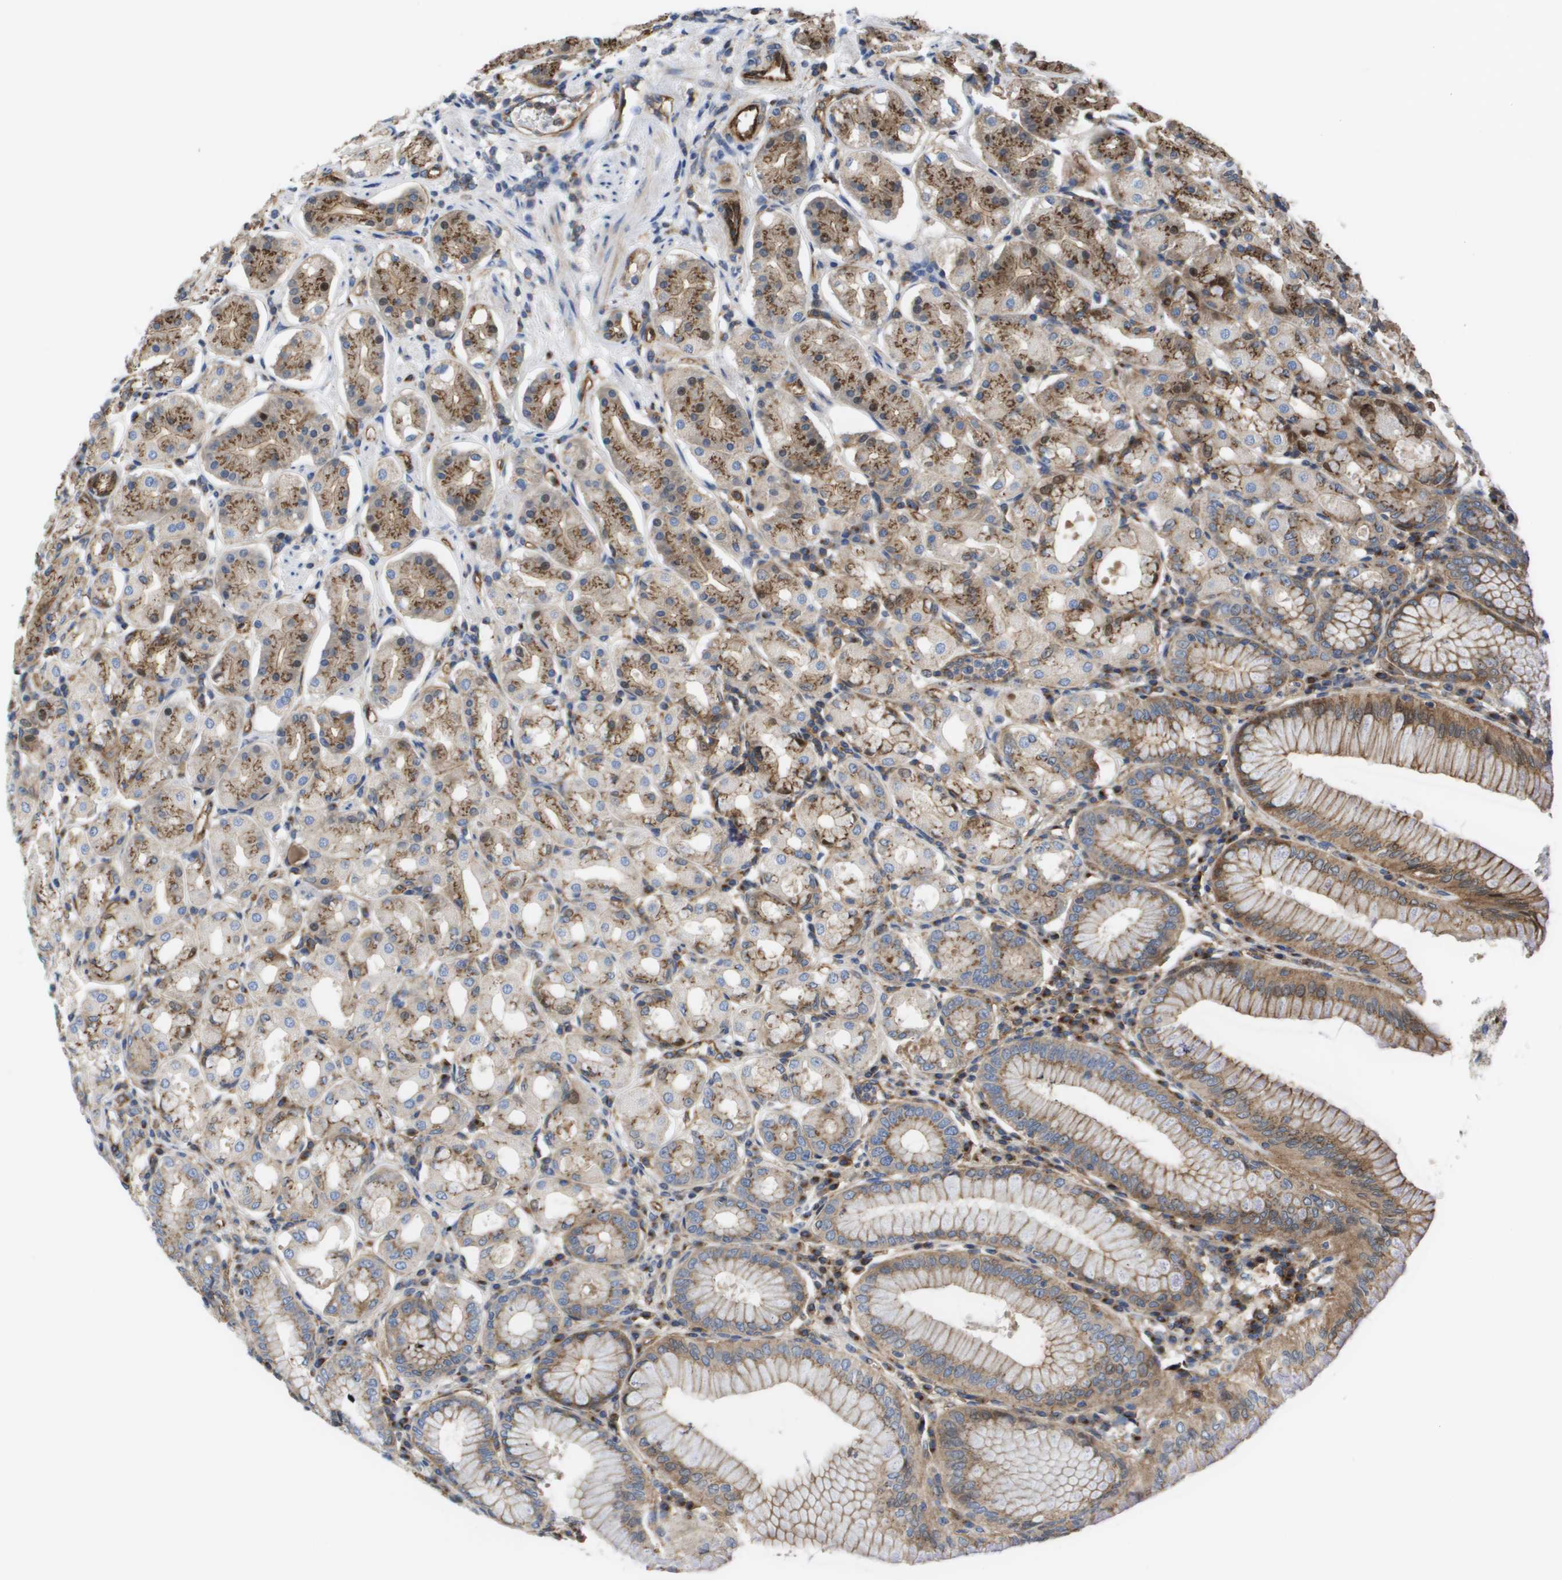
{"staining": {"intensity": "moderate", "quantity": ">75%", "location": "cytoplasmic/membranous"}, "tissue": "stomach", "cell_type": "Glandular cells", "image_type": "normal", "snomed": [{"axis": "morphology", "description": "Normal tissue, NOS"}, {"axis": "topography", "description": "Stomach"}, {"axis": "topography", "description": "Stomach, lower"}], "caption": "A histopathology image of stomach stained for a protein displays moderate cytoplasmic/membranous brown staining in glandular cells.", "gene": "BST2", "patient": {"sex": "female", "age": 56}}